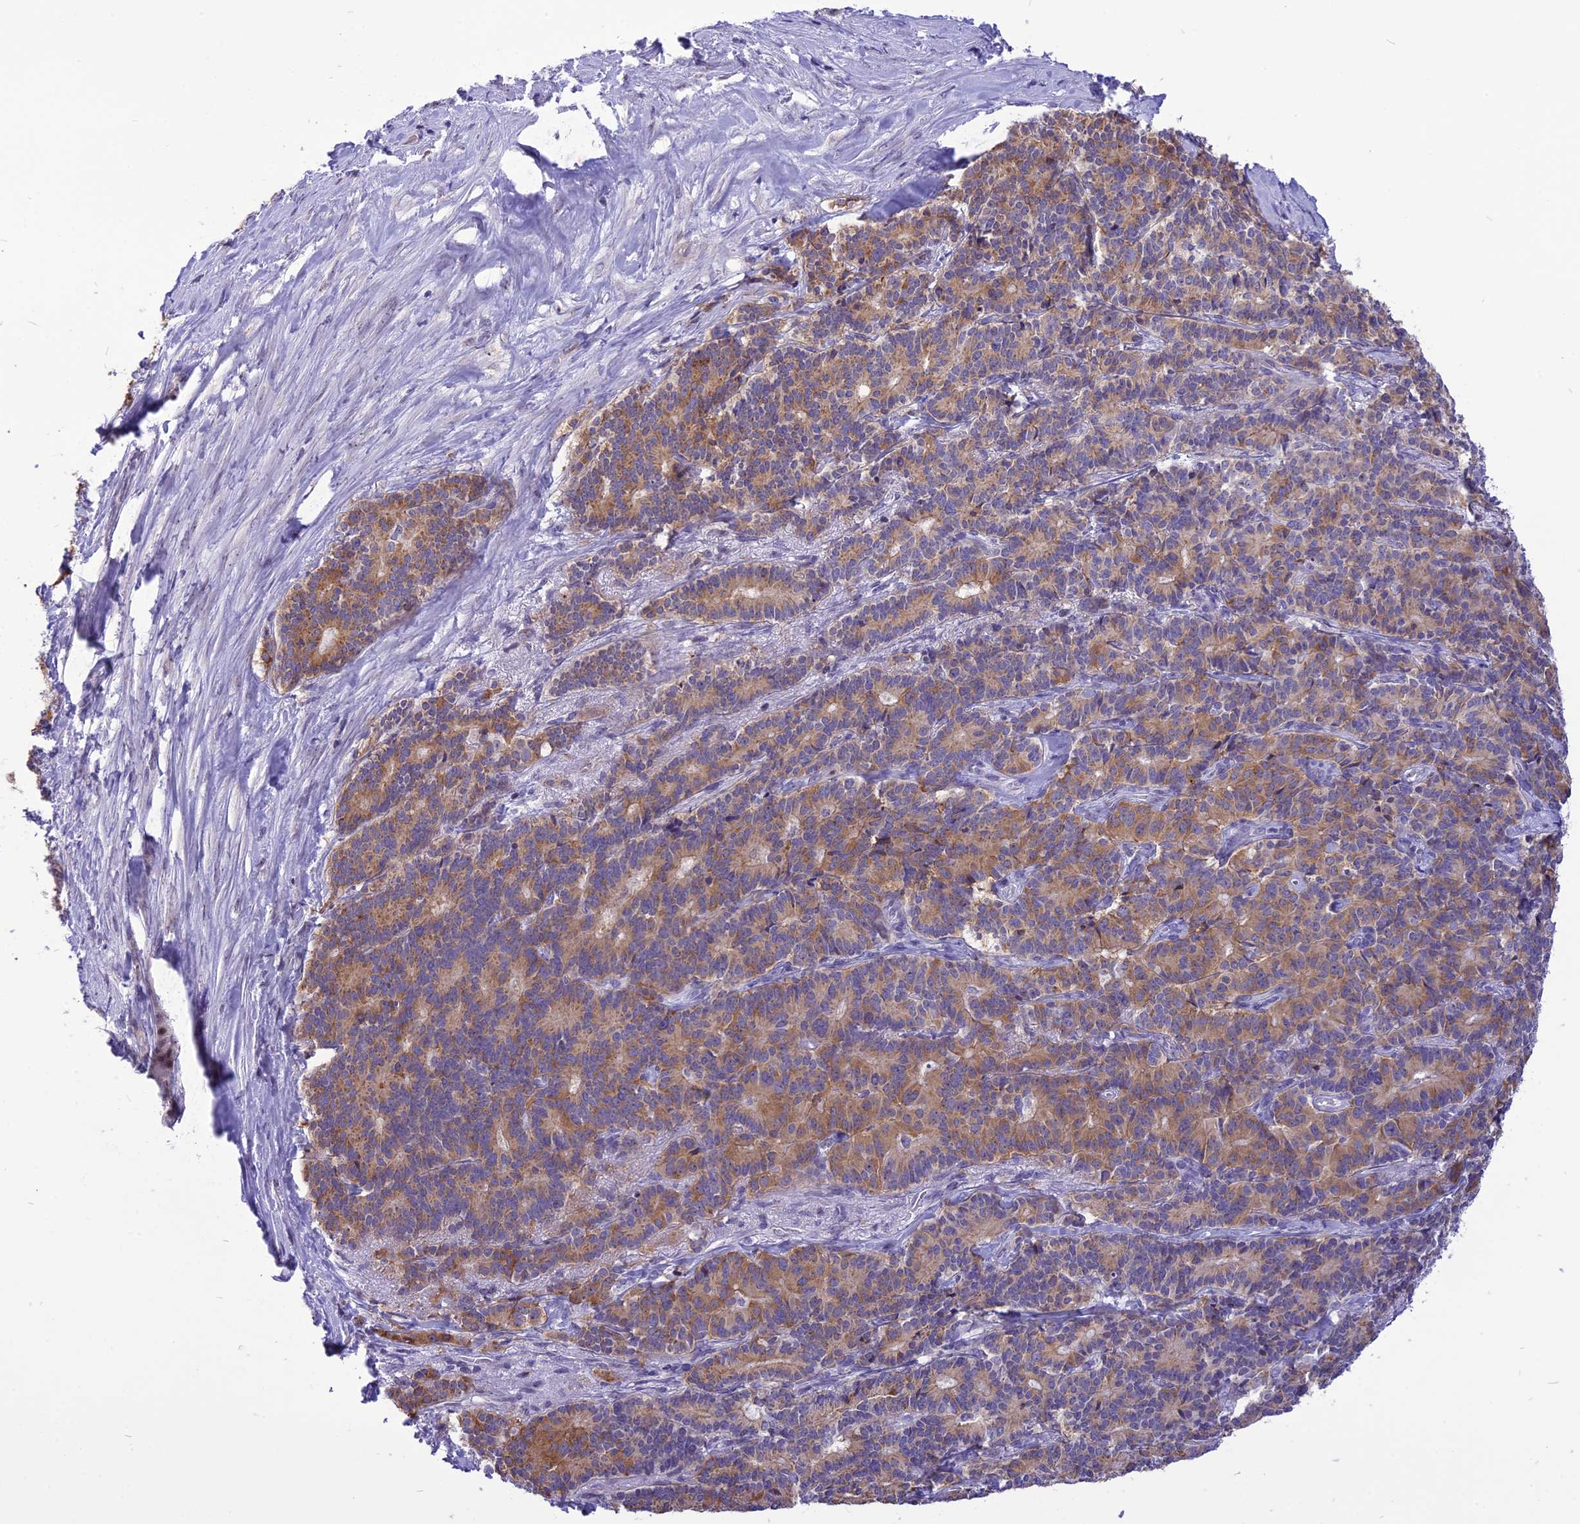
{"staining": {"intensity": "moderate", "quantity": ">75%", "location": "cytoplasmic/membranous"}, "tissue": "pancreatic cancer", "cell_type": "Tumor cells", "image_type": "cancer", "snomed": [{"axis": "morphology", "description": "Adenocarcinoma, NOS"}, {"axis": "topography", "description": "Pancreas"}], "caption": "This is an image of immunohistochemistry (IHC) staining of pancreatic cancer (adenocarcinoma), which shows moderate positivity in the cytoplasmic/membranous of tumor cells.", "gene": "CMSS1", "patient": {"sex": "female", "age": 74}}